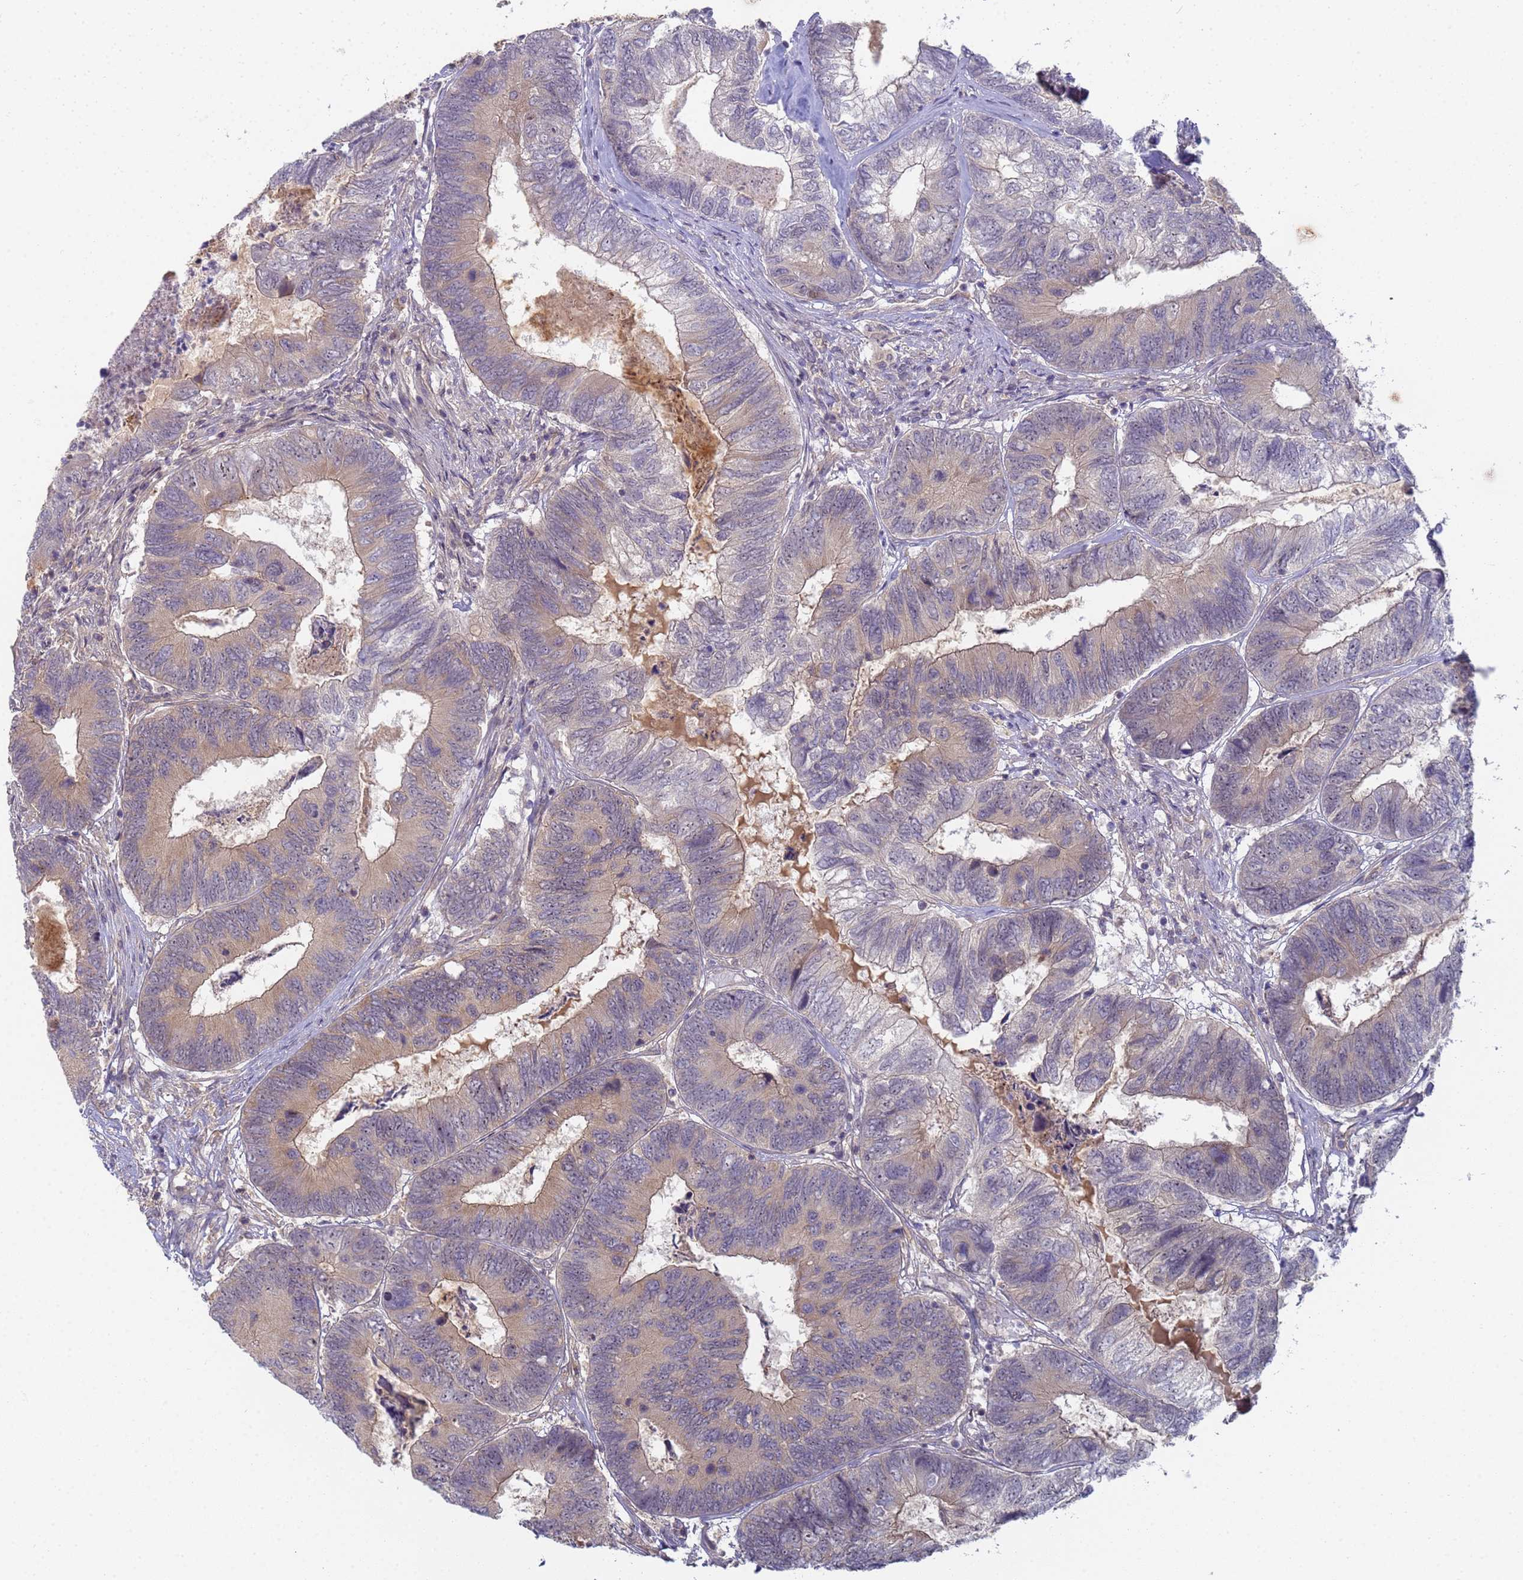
{"staining": {"intensity": "weak", "quantity": "25%-75%", "location": "cytoplasmic/membranous"}, "tissue": "colorectal cancer", "cell_type": "Tumor cells", "image_type": "cancer", "snomed": [{"axis": "morphology", "description": "Adenocarcinoma, NOS"}, {"axis": "topography", "description": "Colon"}], "caption": "Immunohistochemistry (IHC) (DAB) staining of human colorectal cancer (adenocarcinoma) displays weak cytoplasmic/membranous protein positivity in approximately 25%-75% of tumor cells. The staining was performed using DAB (3,3'-diaminobenzidine), with brown indicating positive protein expression. Nuclei are stained blue with hematoxylin.", "gene": "SHARPIN", "patient": {"sex": "female", "age": 67}}